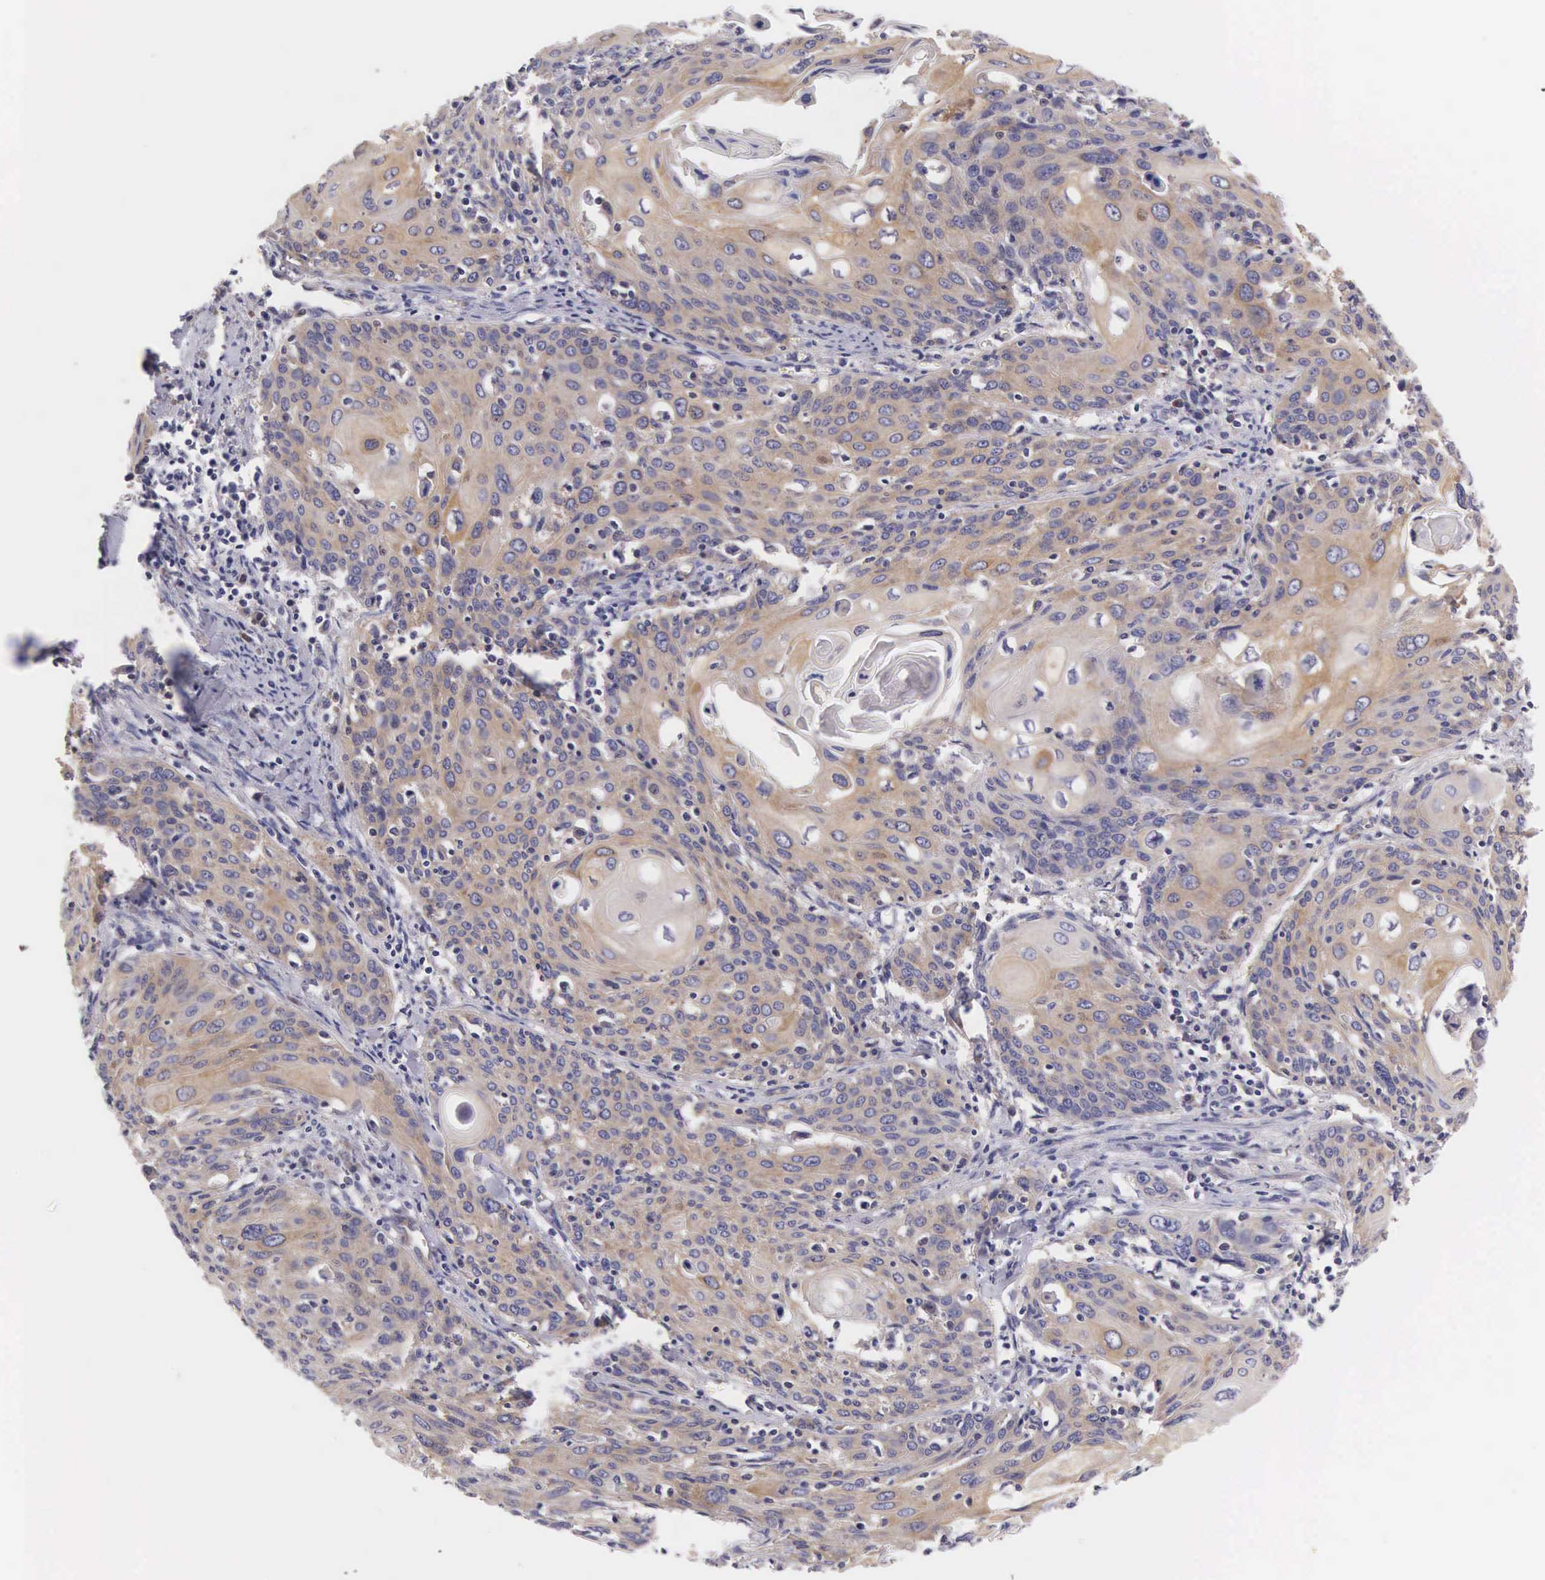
{"staining": {"intensity": "weak", "quantity": ">75%", "location": "cytoplasmic/membranous"}, "tissue": "cervical cancer", "cell_type": "Tumor cells", "image_type": "cancer", "snomed": [{"axis": "morphology", "description": "Squamous cell carcinoma, NOS"}, {"axis": "topography", "description": "Cervix"}], "caption": "Cervical cancer (squamous cell carcinoma) stained with immunohistochemistry displays weak cytoplasmic/membranous staining in approximately >75% of tumor cells. Ihc stains the protein of interest in brown and the nuclei are stained blue.", "gene": "OSBPL3", "patient": {"sex": "female", "age": 54}}